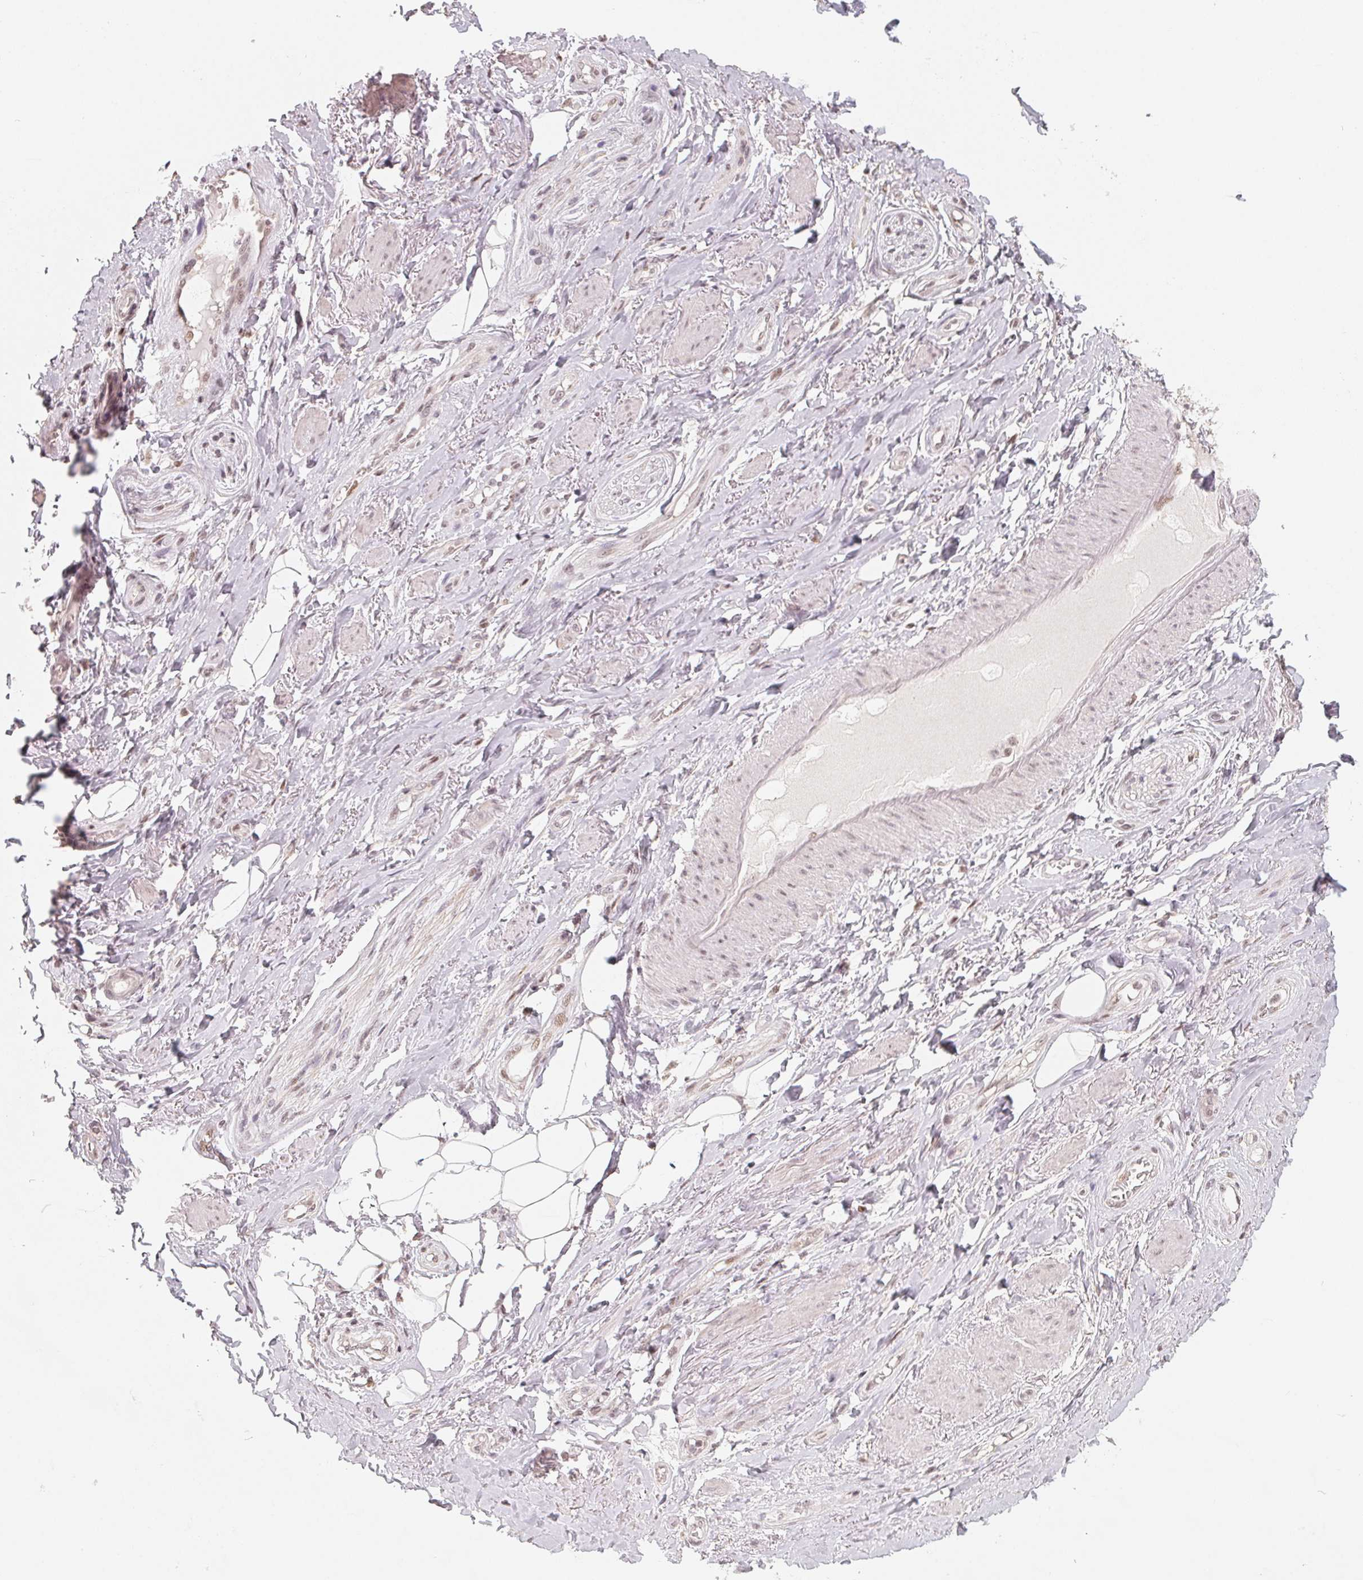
{"staining": {"intensity": "negative", "quantity": "none", "location": "none"}, "tissue": "adipose tissue", "cell_type": "Adipocytes", "image_type": "normal", "snomed": [{"axis": "morphology", "description": "Normal tissue, NOS"}, {"axis": "topography", "description": "Anal"}, {"axis": "topography", "description": "Peripheral nerve tissue"}], "caption": "This is an immunohistochemistry (IHC) micrograph of normal human adipose tissue. There is no positivity in adipocytes.", "gene": "CCDC138", "patient": {"sex": "male", "age": 53}}